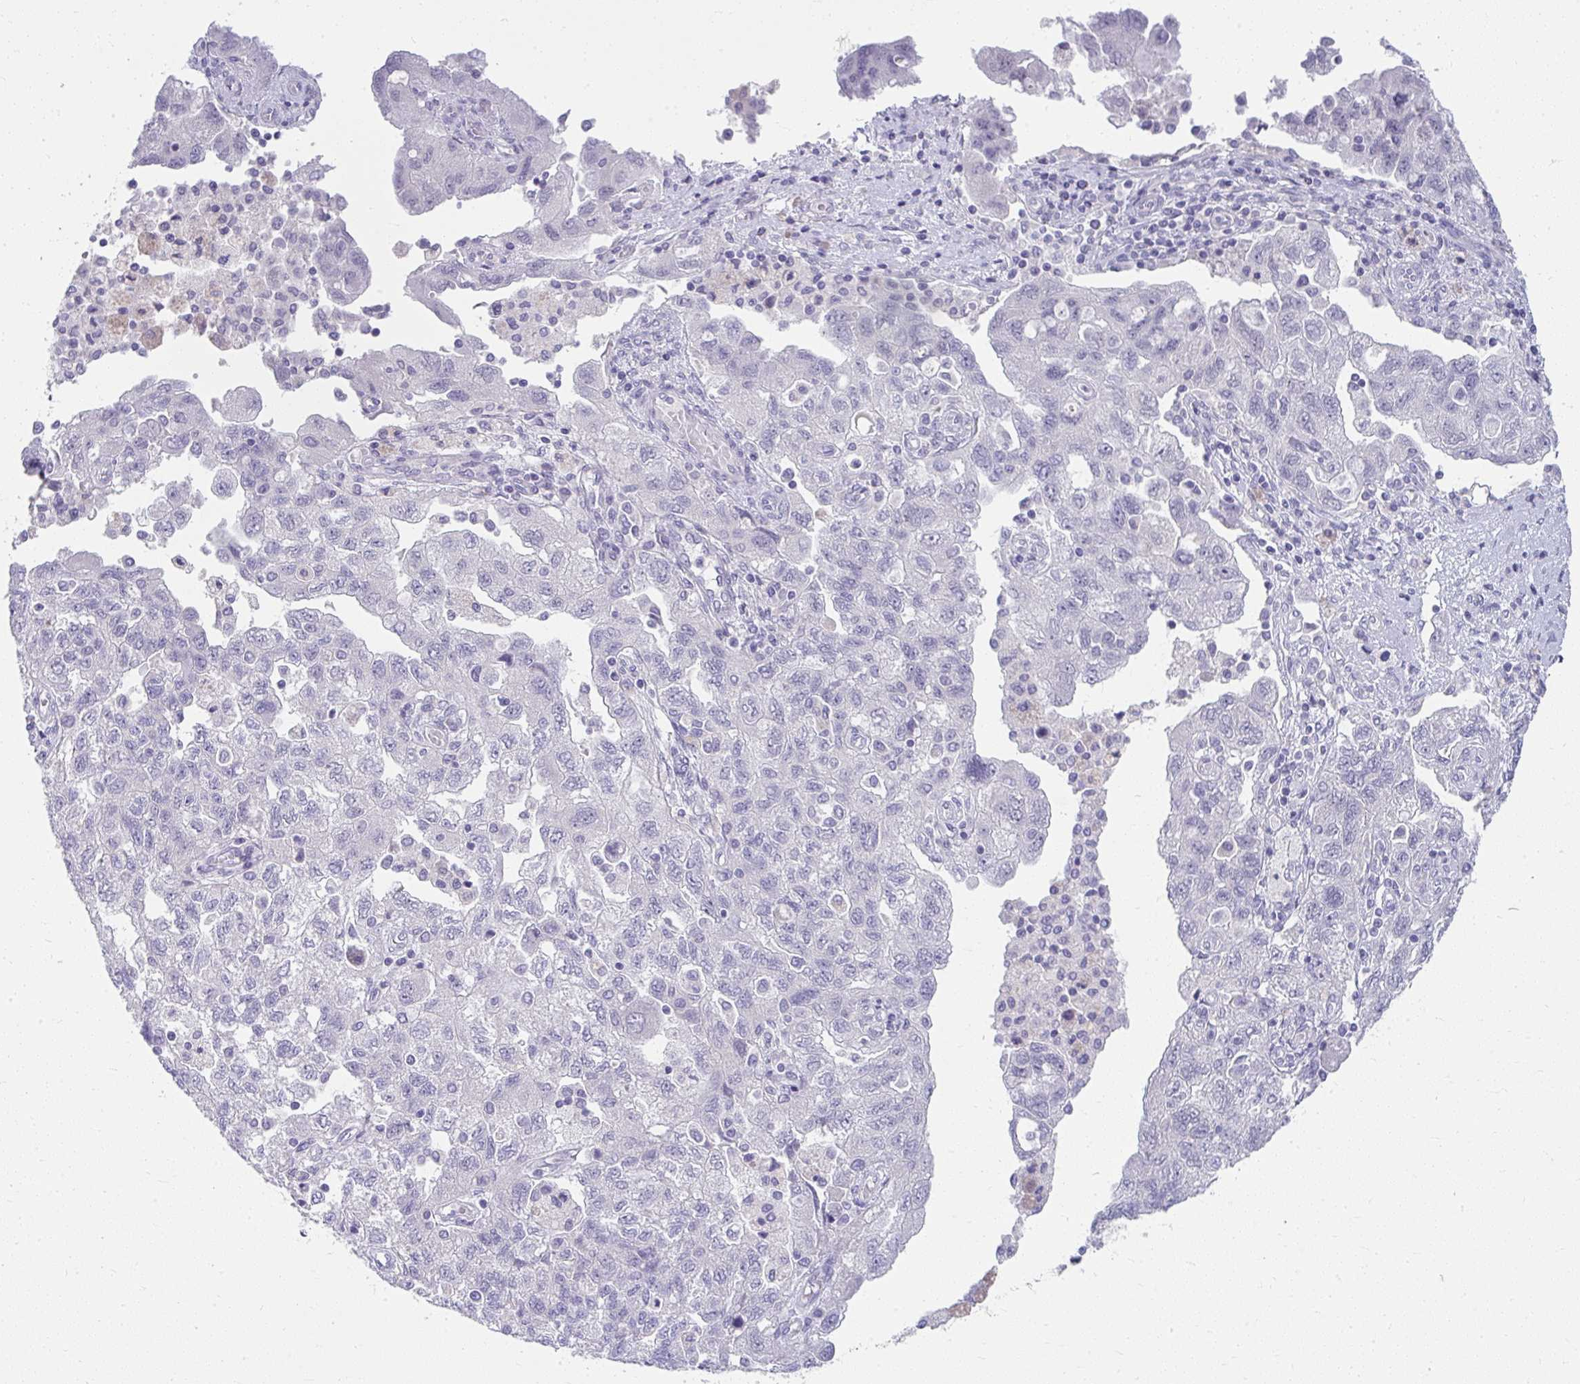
{"staining": {"intensity": "negative", "quantity": "none", "location": "none"}, "tissue": "ovarian cancer", "cell_type": "Tumor cells", "image_type": "cancer", "snomed": [{"axis": "morphology", "description": "Carcinoma, NOS"}, {"axis": "morphology", "description": "Cystadenocarcinoma, serous, NOS"}, {"axis": "topography", "description": "Ovary"}], "caption": "Tumor cells are negative for protein expression in human carcinoma (ovarian).", "gene": "UGT3A2", "patient": {"sex": "female", "age": 69}}